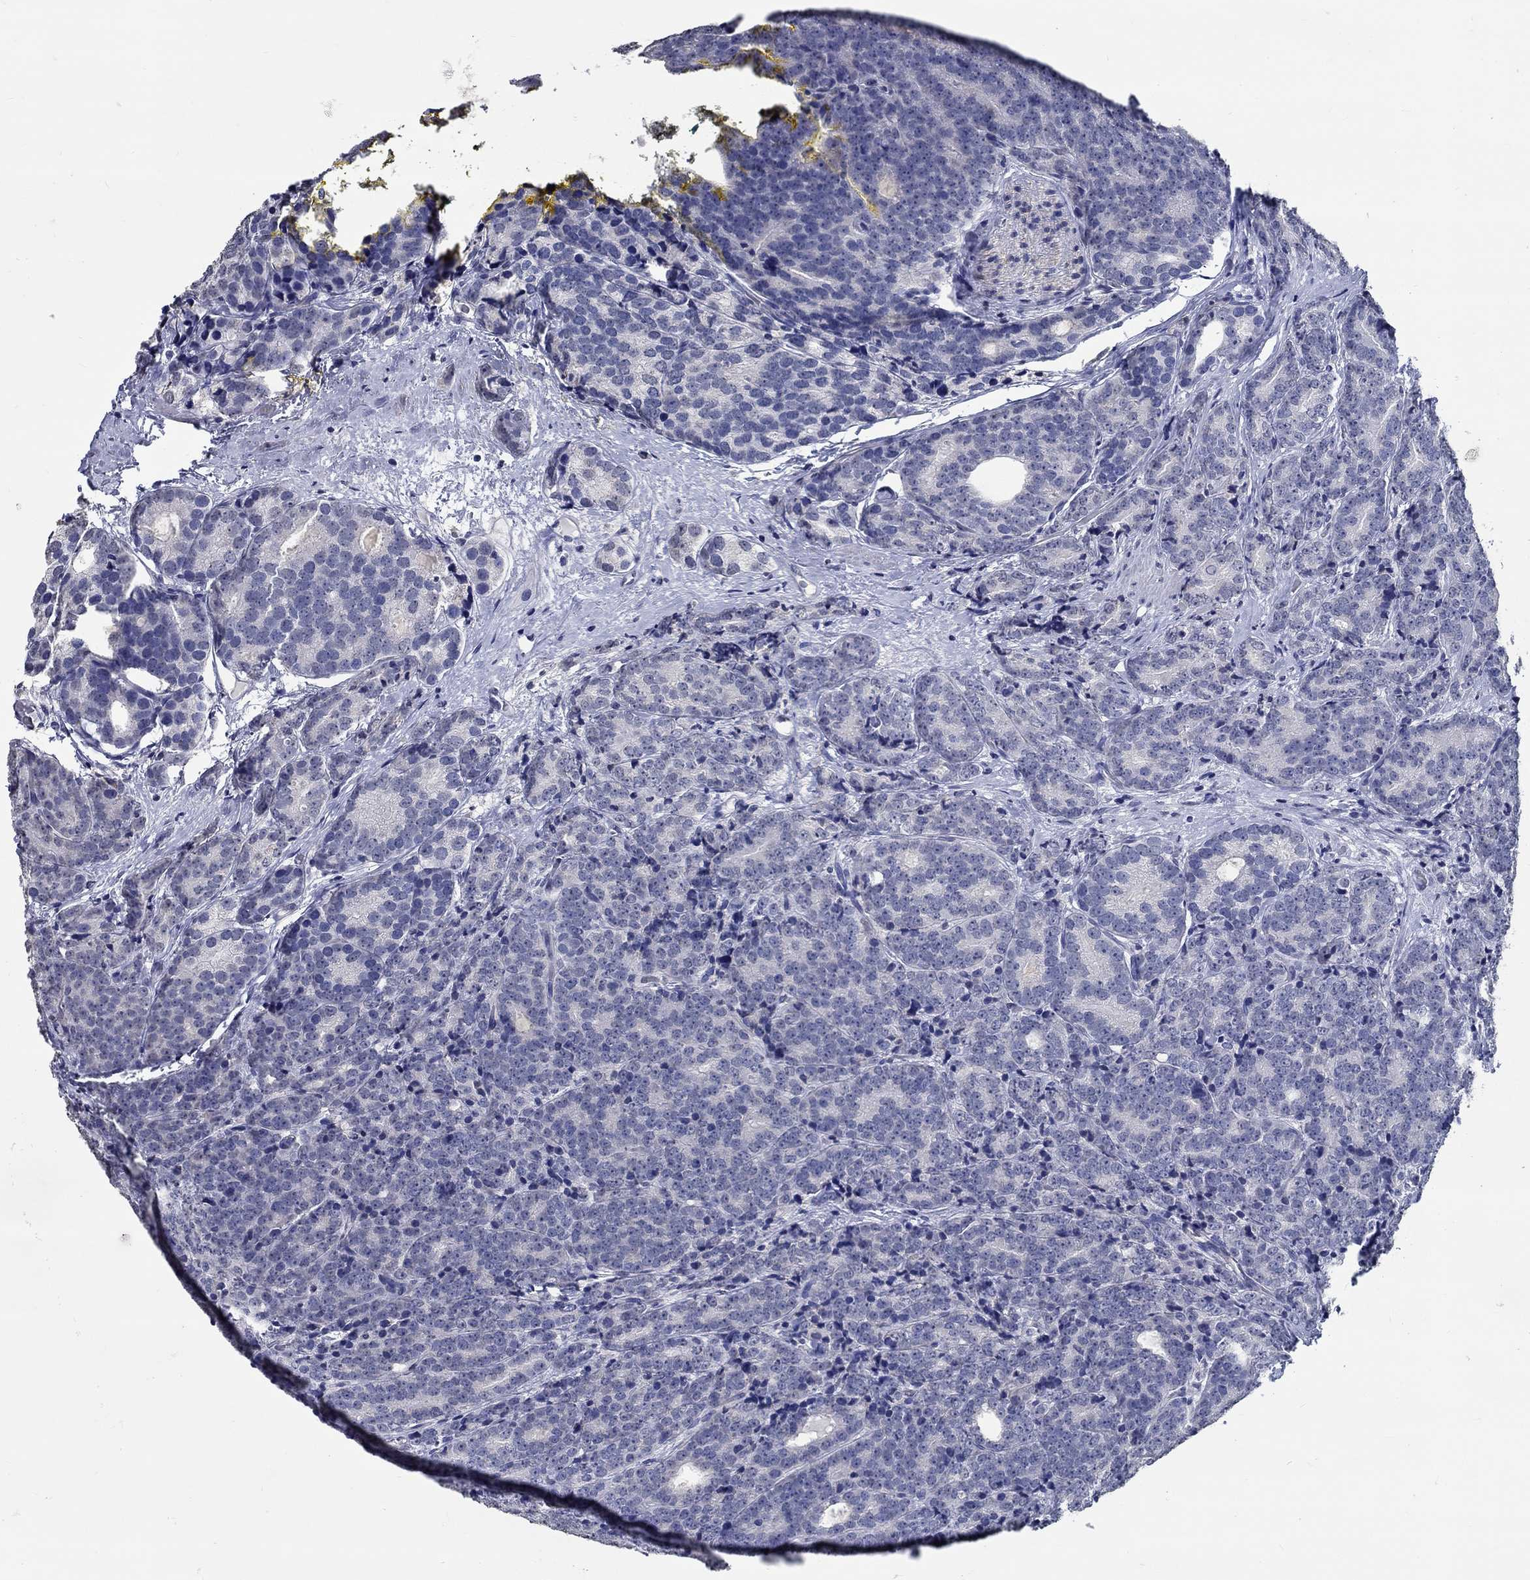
{"staining": {"intensity": "negative", "quantity": "none", "location": "none"}, "tissue": "prostate cancer", "cell_type": "Tumor cells", "image_type": "cancer", "snomed": [{"axis": "morphology", "description": "Adenocarcinoma, NOS"}, {"axis": "topography", "description": "Prostate"}], "caption": "DAB immunohistochemical staining of human prostate adenocarcinoma displays no significant positivity in tumor cells.", "gene": "PDE1B", "patient": {"sex": "male", "age": 71}}